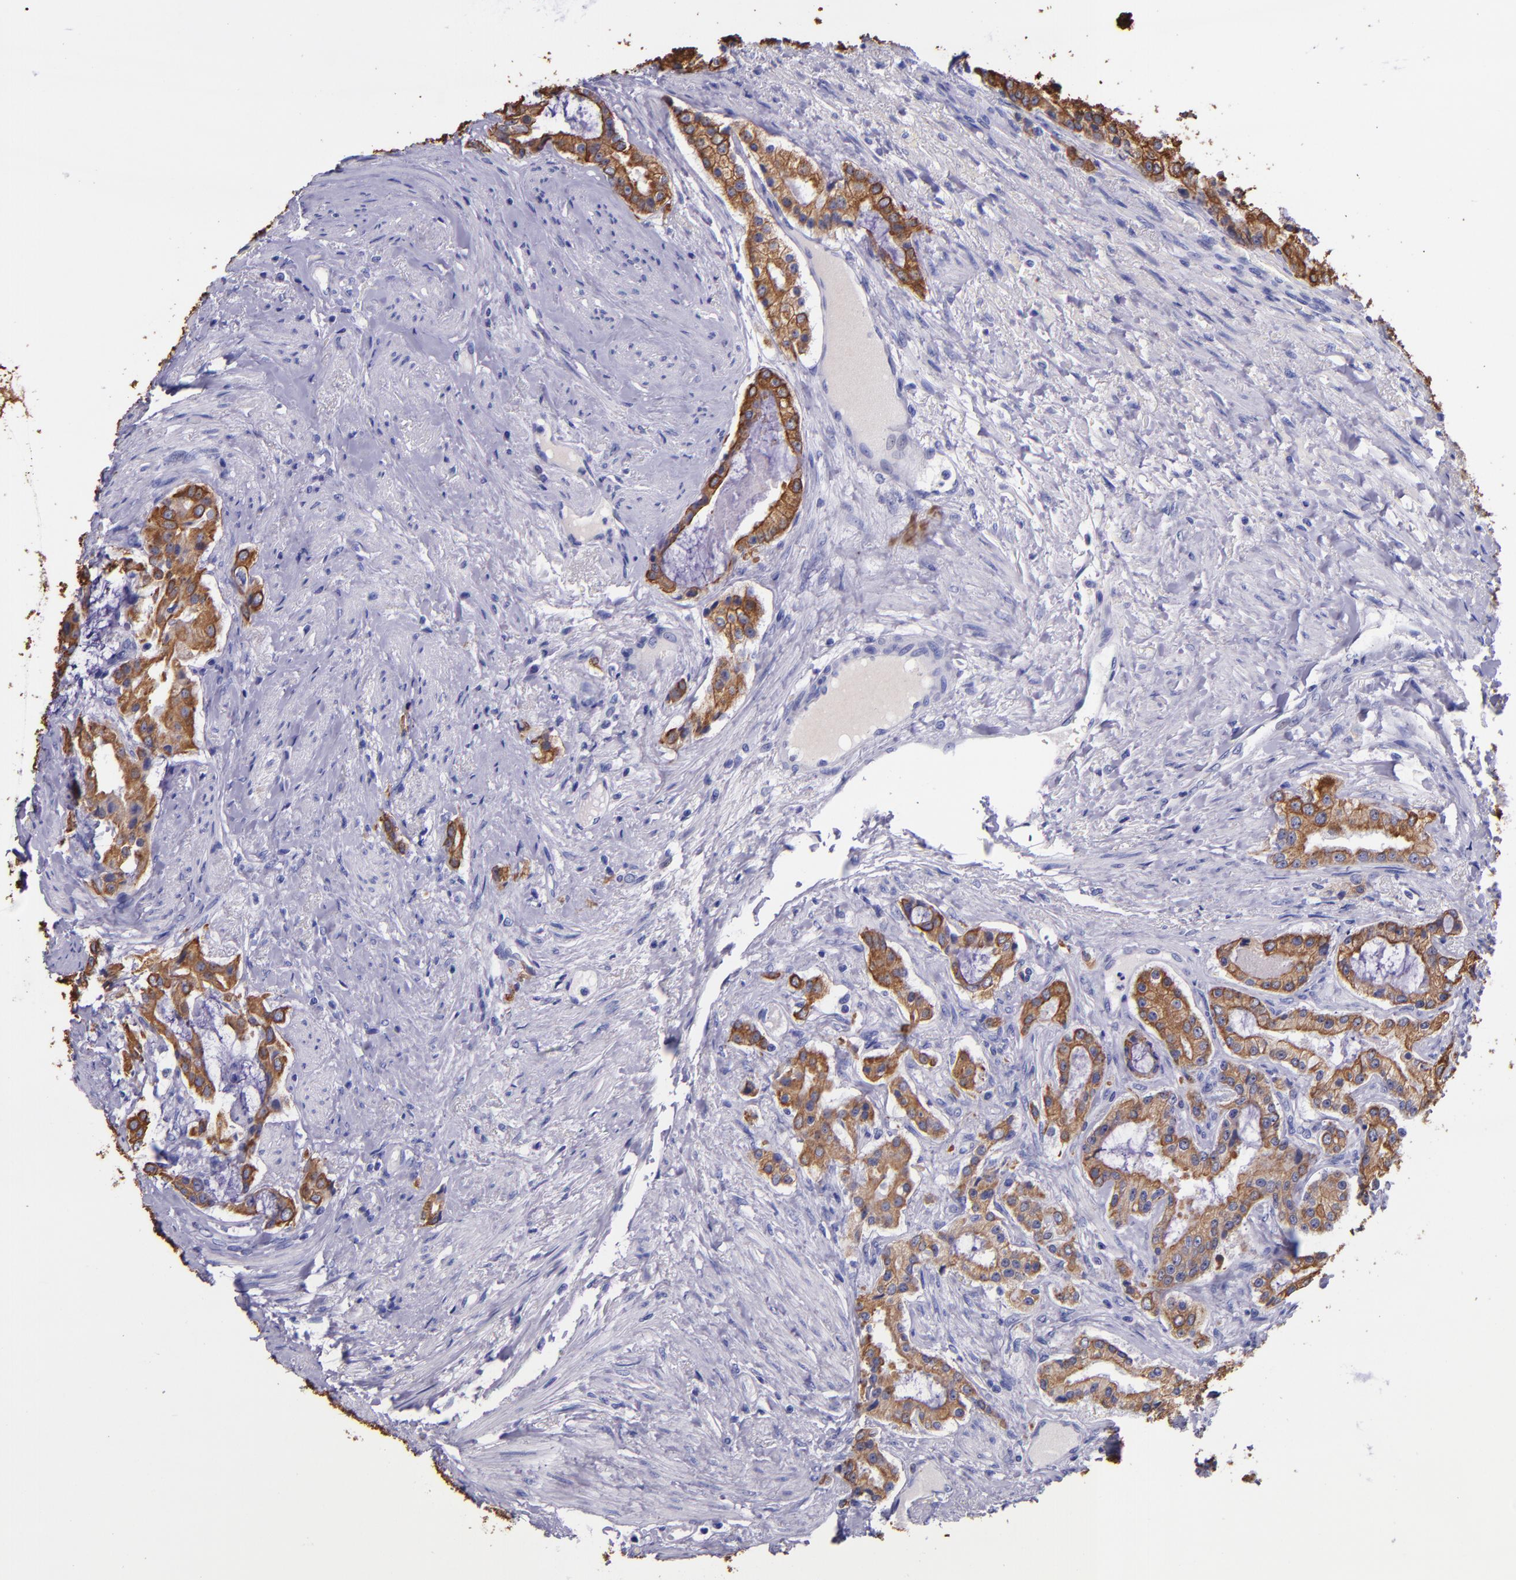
{"staining": {"intensity": "moderate", "quantity": ">75%", "location": "cytoplasmic/membranous"}, "tissue": "prostate cancer", "cell_type": "Tumor cells", "image_type": "cancer", "snomed": [{"axis": "morphology", "description": "Adenocarcinoma, Medium grade"}, {"axis": "topography", "description": "Prostate"}], "caption": "DAB (3,3'-diaminobenzidine) immunohistochemical staining of prostate cancer (medium-grade adenocarcinoma) demonstrates moderate cytoplasmic/membranous protein staining in about >75% of tumor cells.", "gene": "KRT4", "patient": {"sex": "male", "age": 72}}